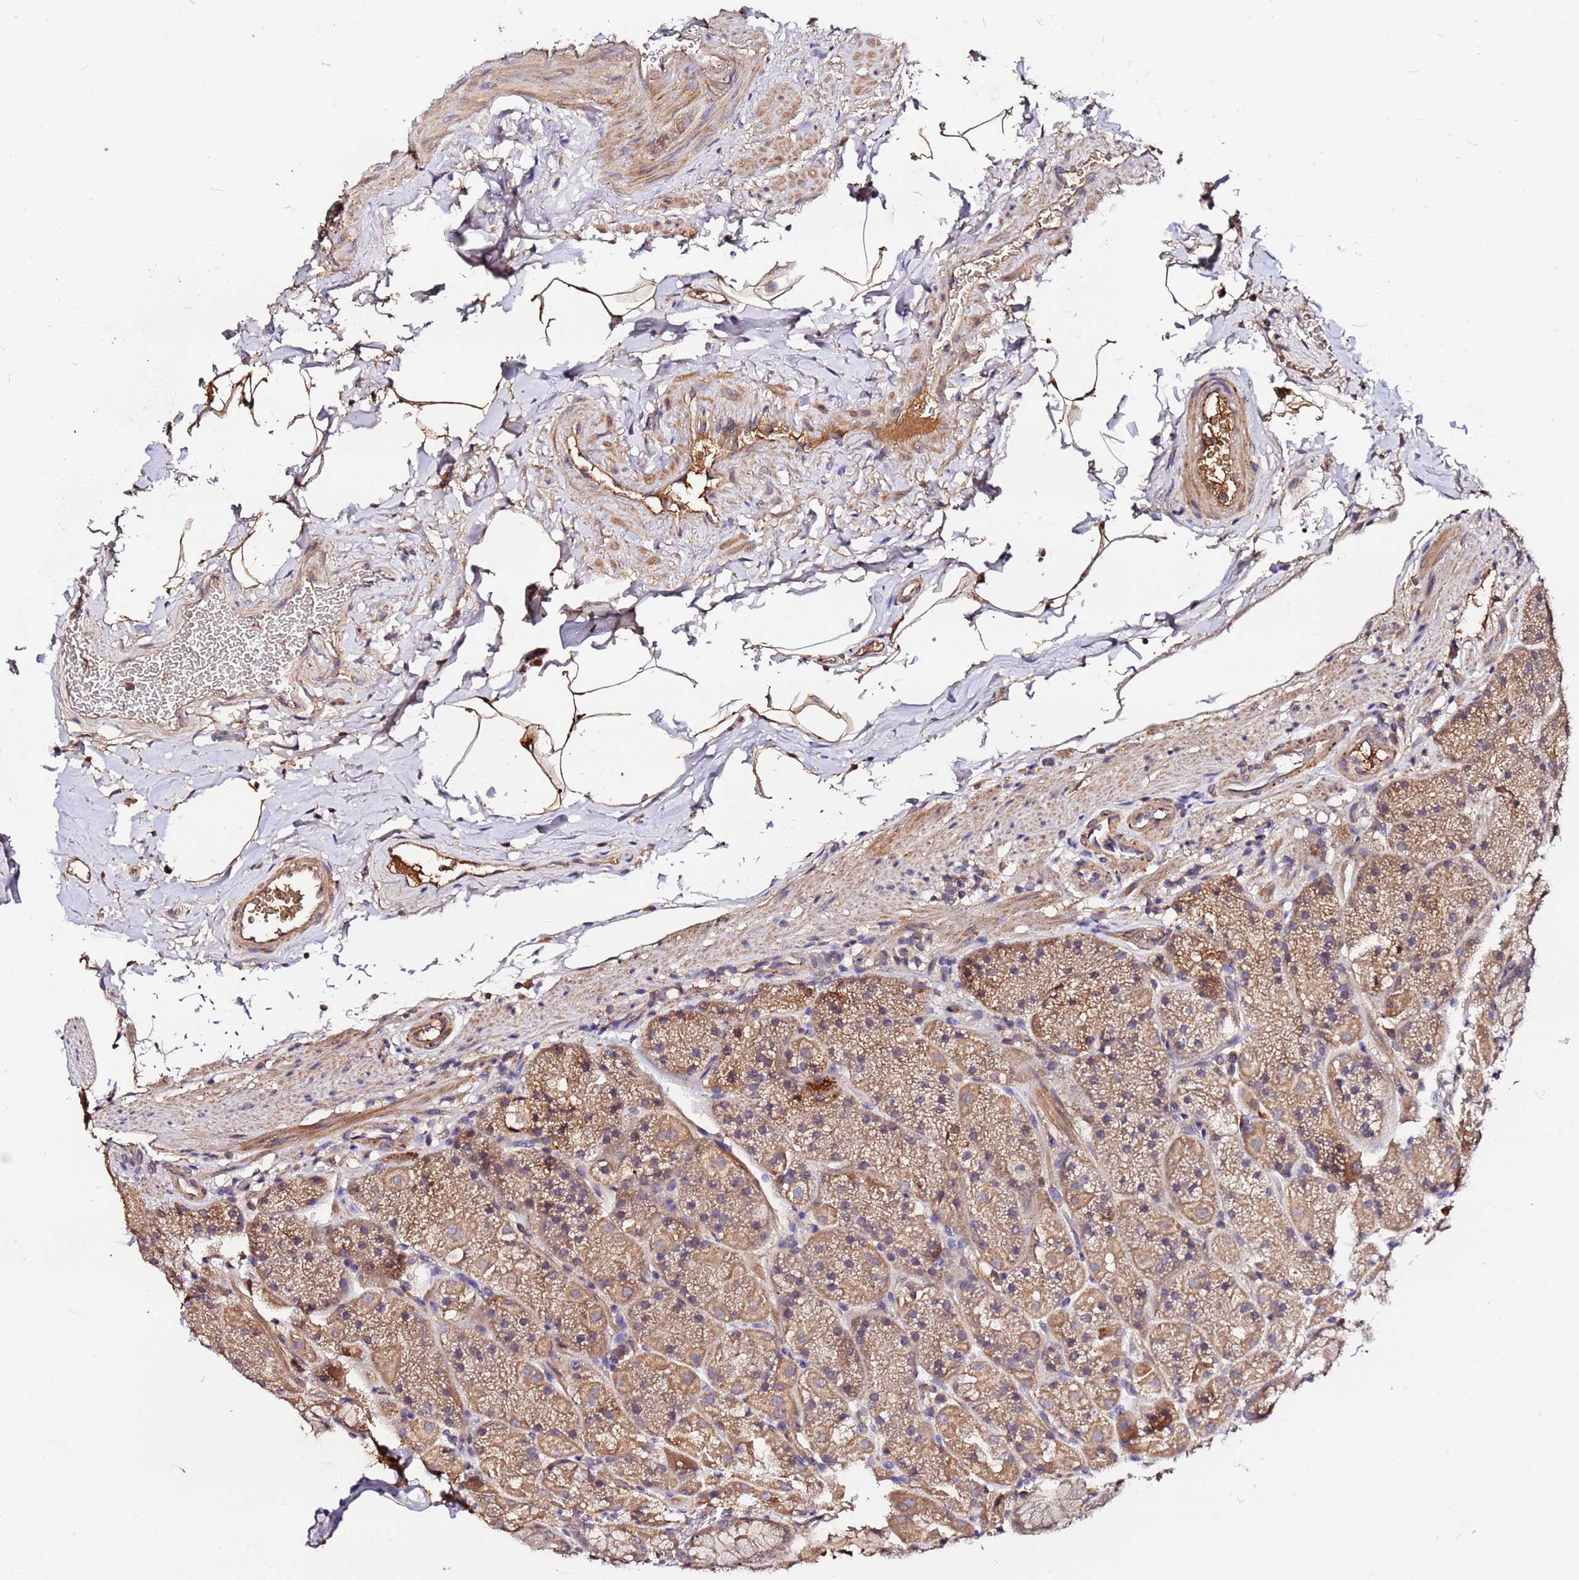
{"staining": {"intensity": "moderate", "quantity": ">75%", "location": "cytoplasmic/membranous"}, "tissue": "stomach", "cell_type": "Glandular cells", "image_type": "normal", "snomed": [{"axis": "morphology", "description": "Normal tissue, NOS"}, {"axis": "topography", "description": "Stomach, upper"}, {"axis": "topography", "description": "Stomach, lower"}], "caption": "DAB immunohistochemical staining of benign stomach demonstrates moderate cytoplasmic/membranous protein positivity in about >75% of glandular cells. The staining is performed using DAB brown chromogen to label protein expression. The nuclei are counter-stained blue using hematoxylin.", "gene": "MTERF1", "patient": {"sex": "male", "age": 67}}